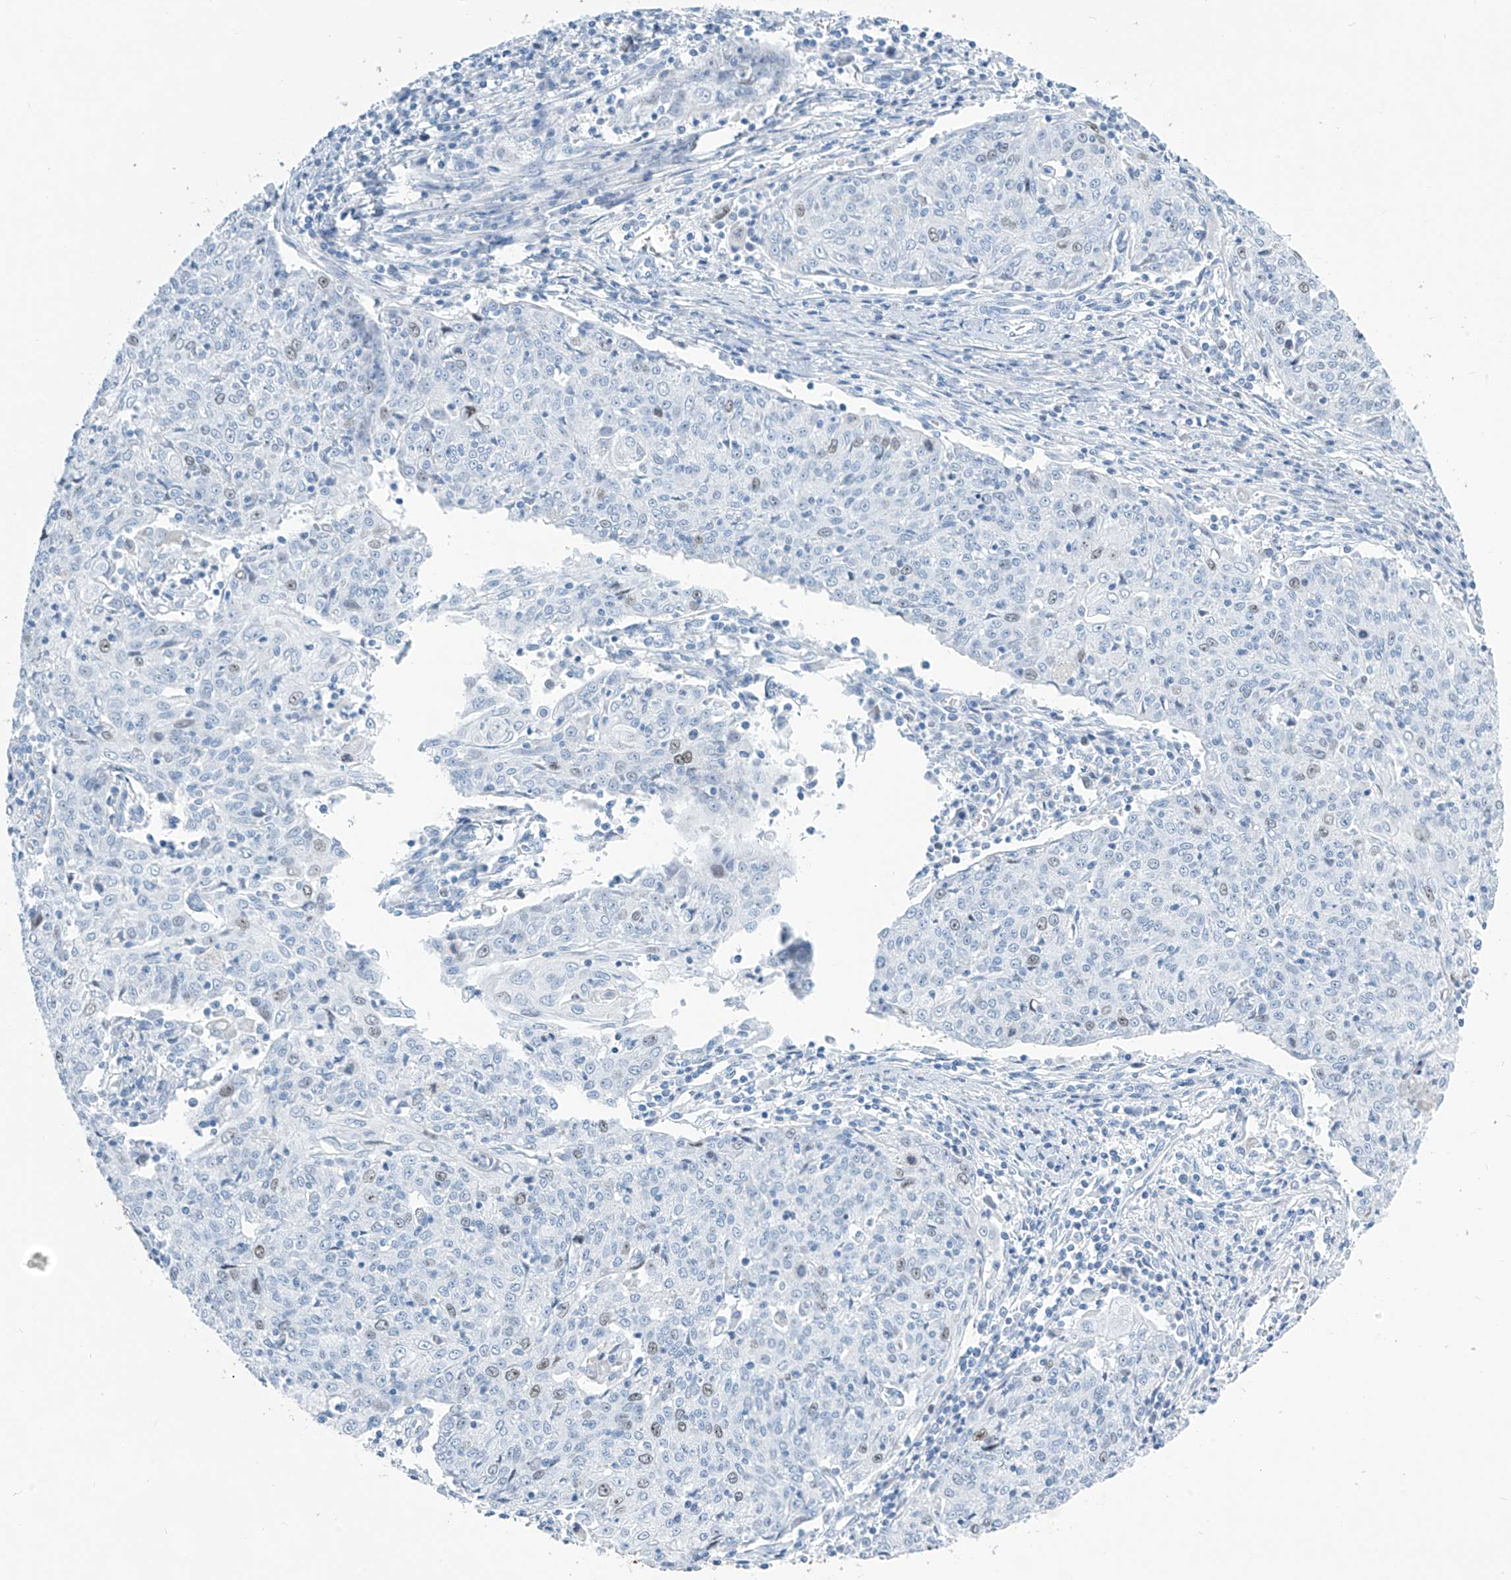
{"staining": {"intensity": "weak", "quantity": "<25%", "location": "nuclear"}, "tissue": "cervical cancer", "cell_type": "Tumor cells", "image_type": "cancer", "snomed": [{"axis": "morphology", "description": "Squamous cell carcinoma, NOS"}, {"axis": "topography", "description": "Cervix"}], "caption": "Tumor cells show no significant staining in cervical cancer.", "gene": "SGO2", "patient": {"sex": "female", "age": 48}}